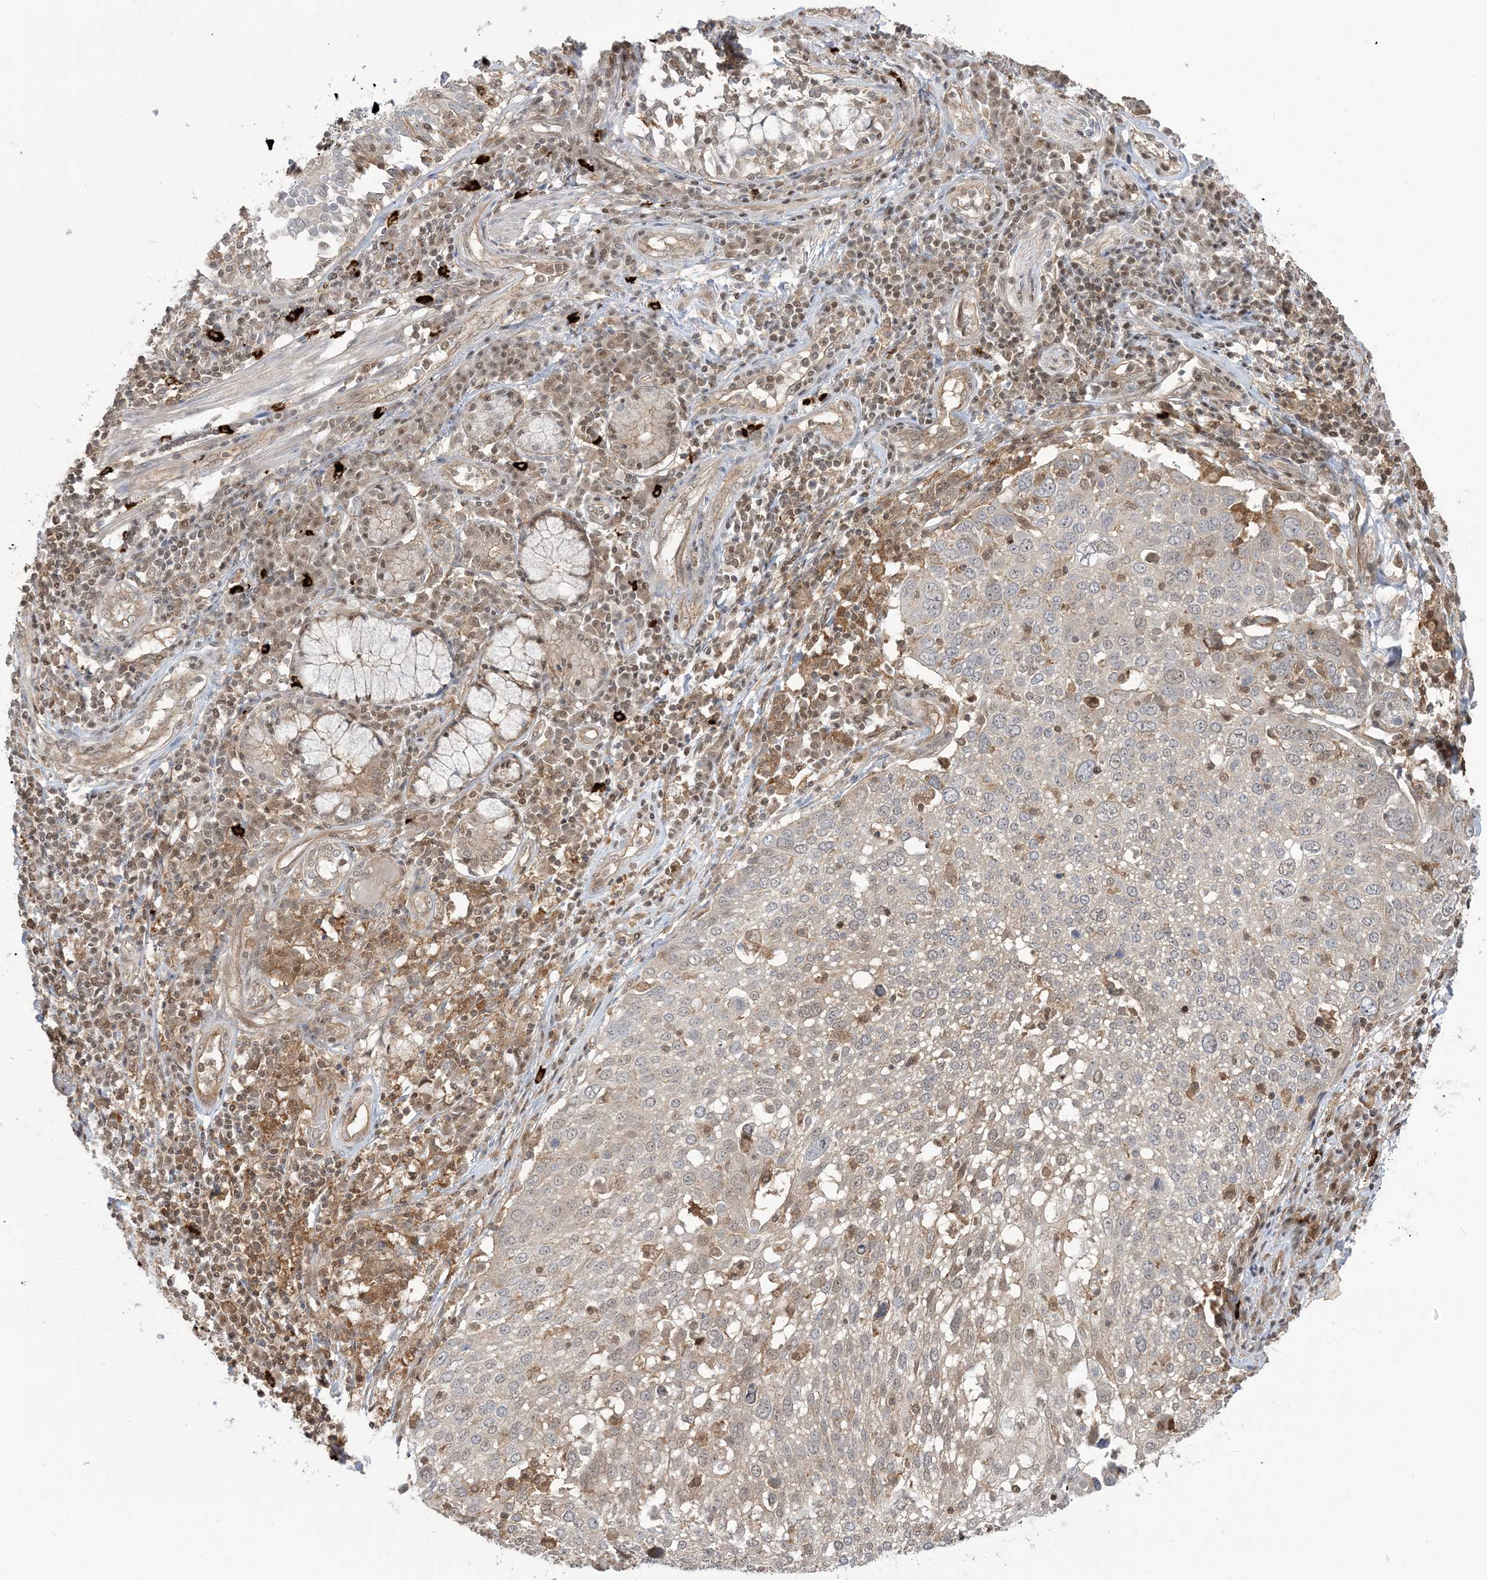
{"staining": {"intensity": "negative", "quantity": "none", "location": "none"}, "tissue": "lung cancer", "cell_type": "Tumor cells", "image_type": "cancer", "snomed": [{"axis": "morphology", "description": "Squamous cell carcinoma, NOS"}, {"axis": "topography", "description": "Lung"}], "caption": "A high-resolution micrograph shows immunohistochemistry (IHC) staining of squamous cell carcinoma (lung), which demonstrates no significant expression in tumor cells.", "gene": "PPP1R7", "patient": {"sex": "male", "age": 65}}